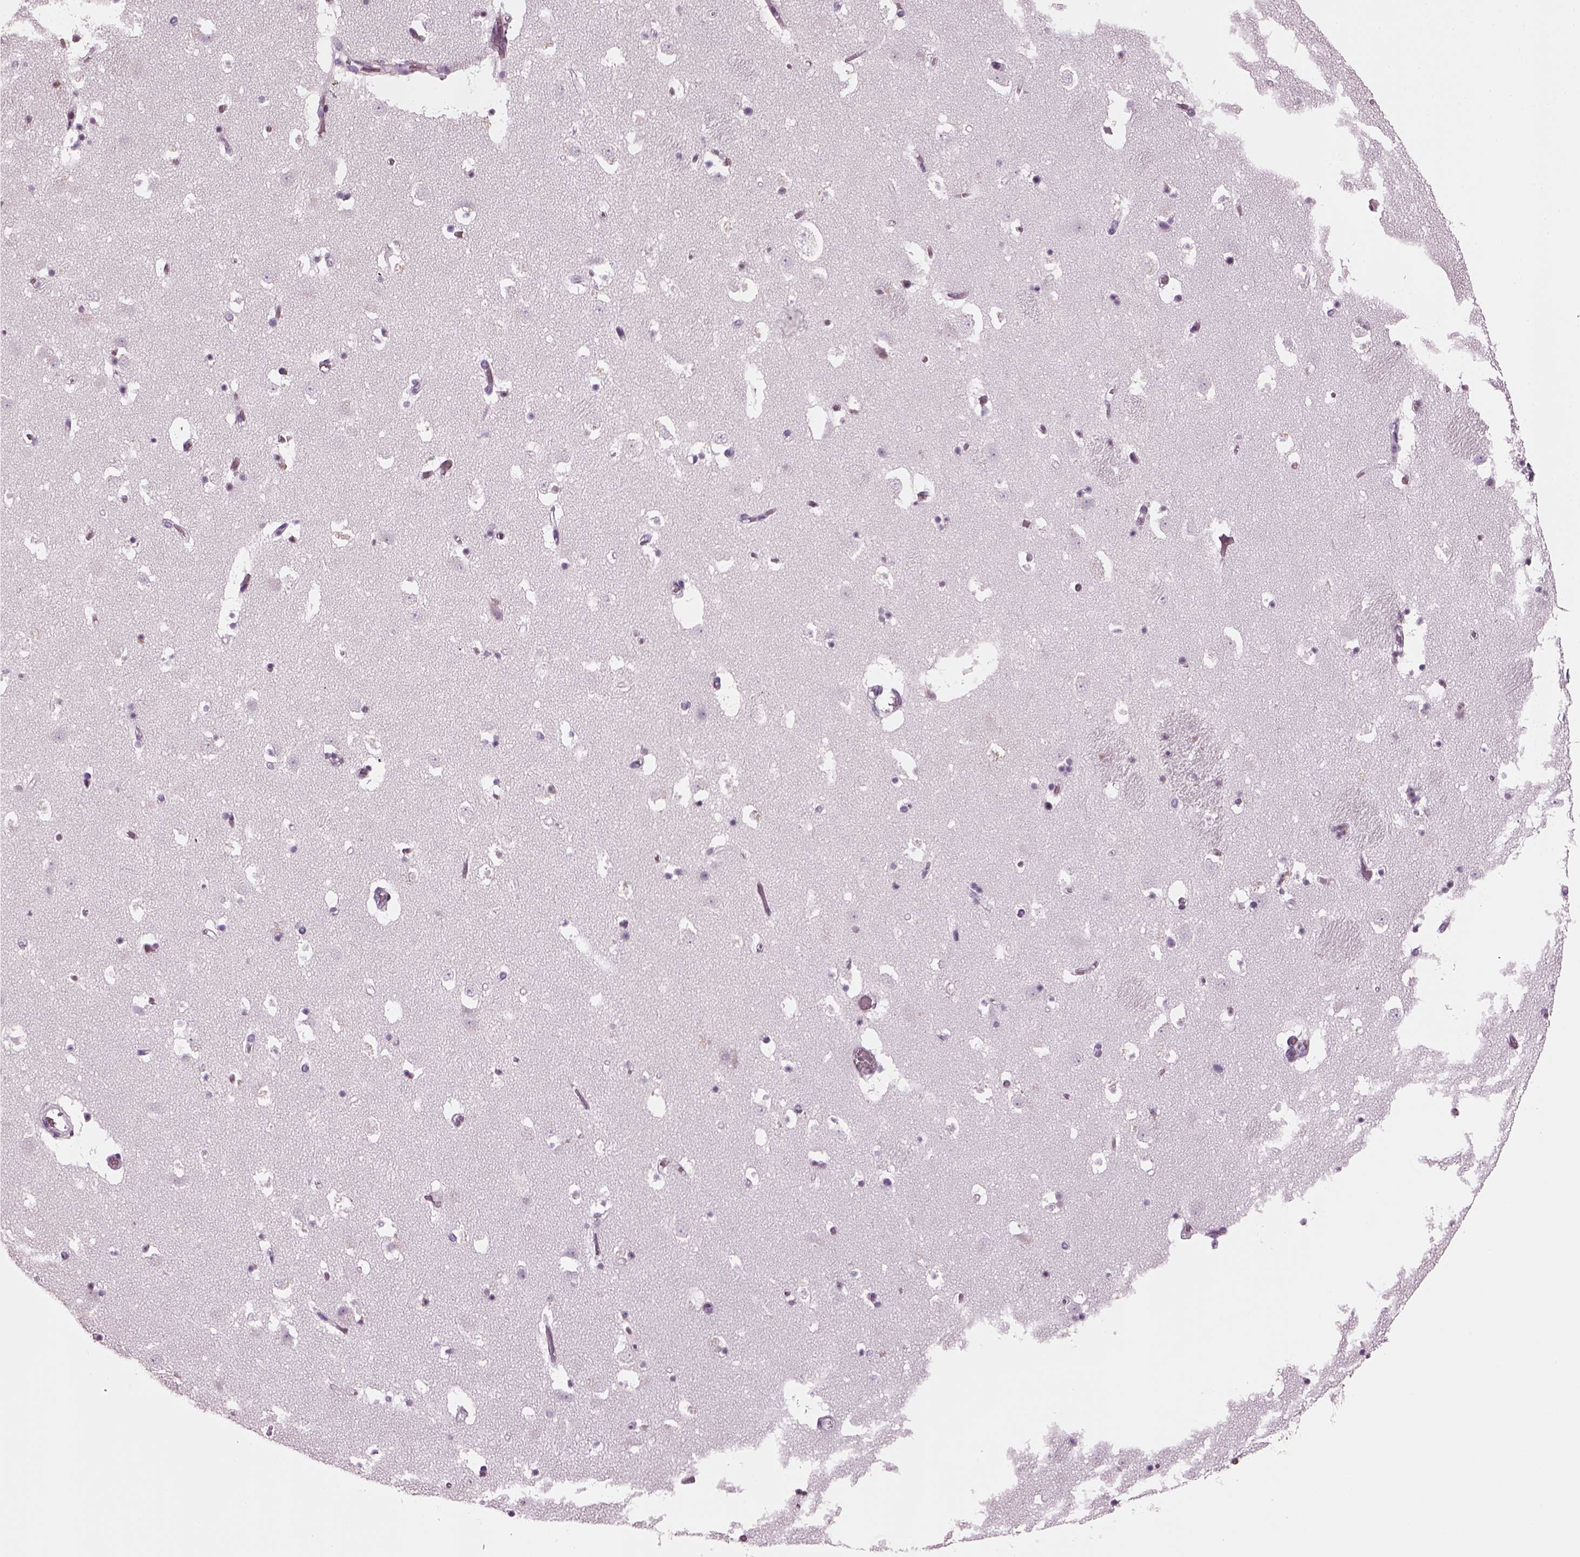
{"staining": {"intensity": "negative", "quantity": "none", "location": "none"}, "tissue": "caudate", "cell_type": "Glial cells", "image_type": "normal", "snomed": [{"axis": "morphology", "description": "Normal tissue, NOS"}, {"axis": "topography", "description": "Lateral ventricle wall"}], "caption": "There is no significant expression in glial cells of caudate. (DAB (3,3'-diaminobenzidine) immunohistochemistry (IHC) visualized using brightfield microscopy, high magnification).", "gene": "PRR9", "patient": {"sex": "female", "age": 42}}